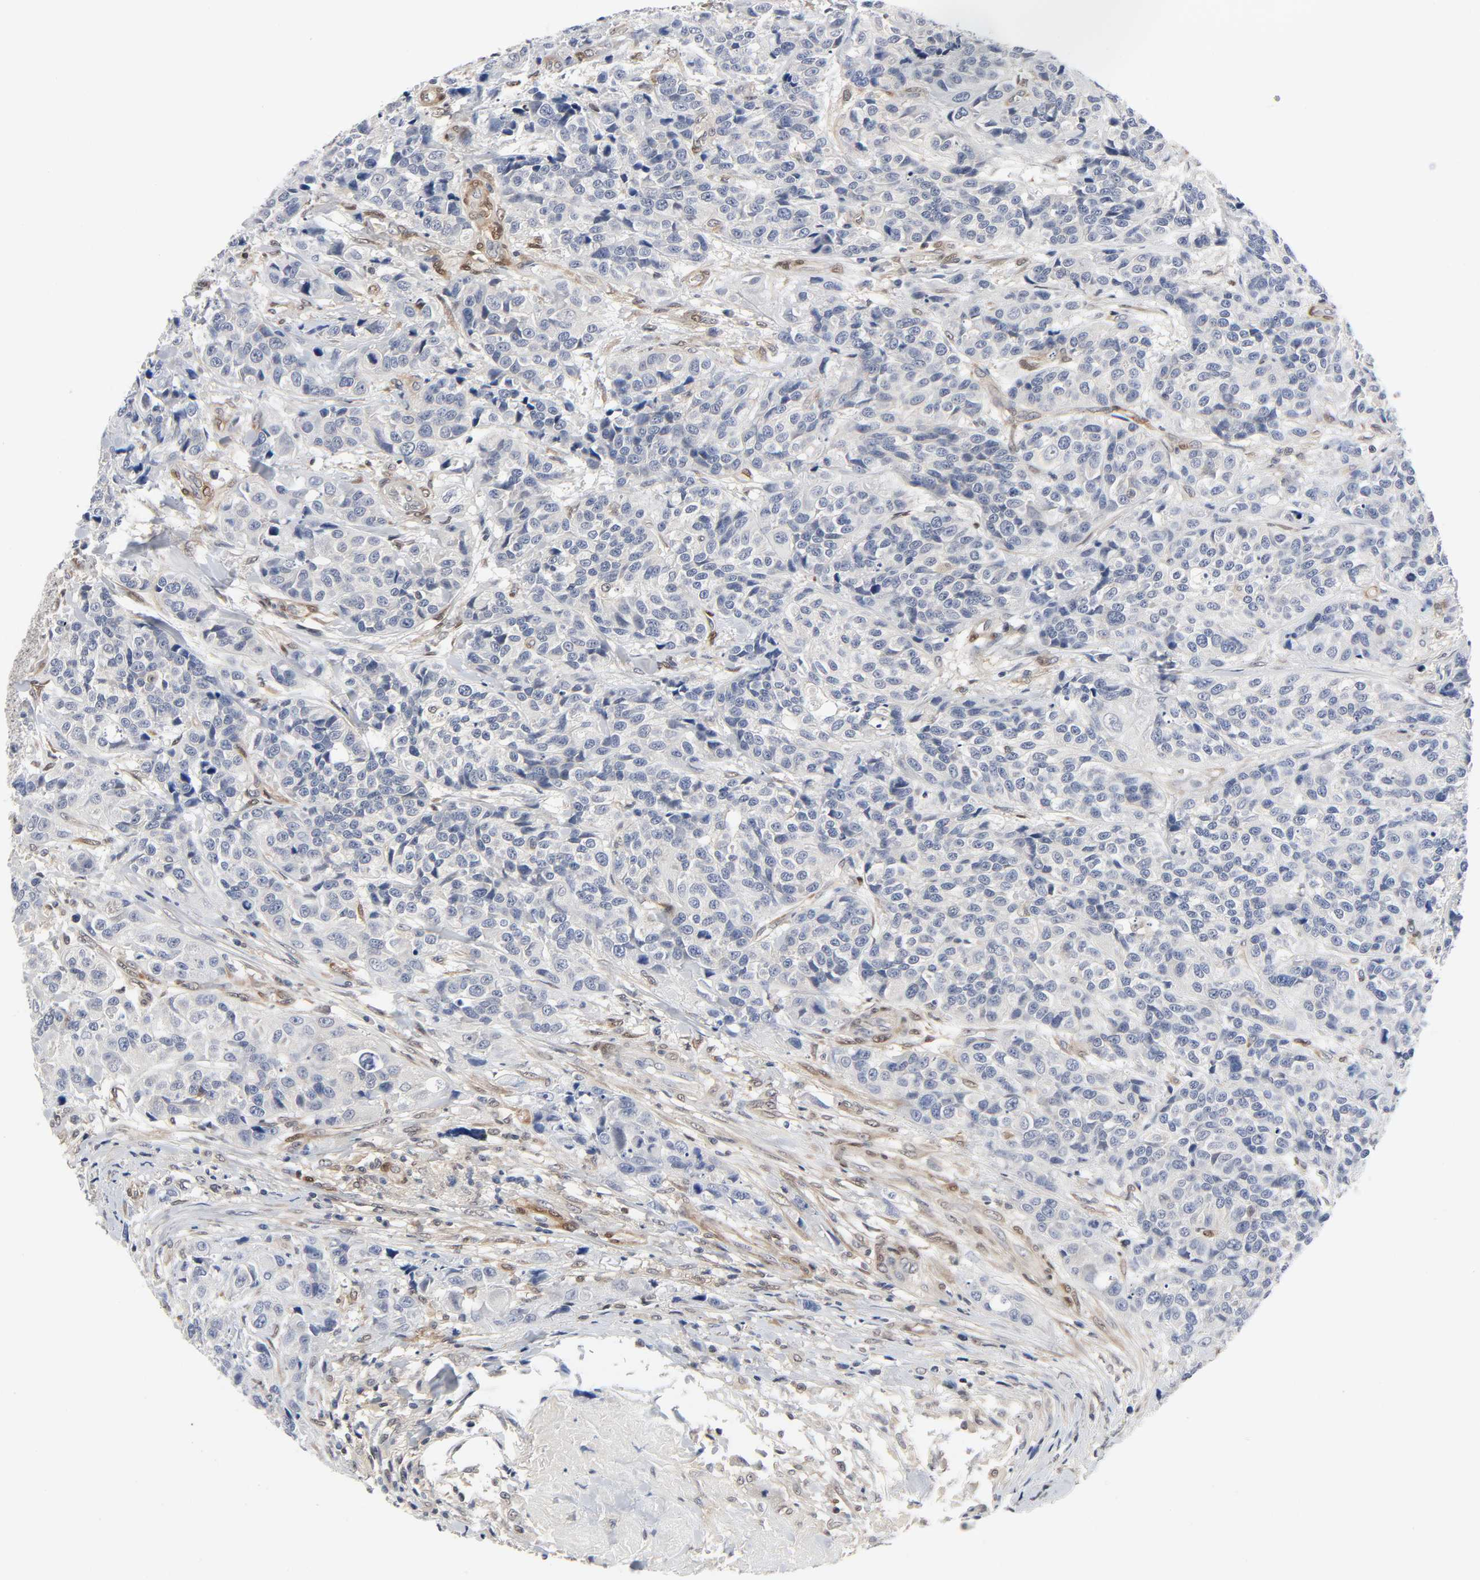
{"staining": {"intensity": "negative", "quantity": "none", "location": "none"}, "tissue": "urothelial cancer", "cell_type": "Tumor cells", "image_type": "cancer", "snomed": [{"axis": "morphology", "description": "Urothelial carcinoma, High grade"}, {"axis": "topography", "description": "Urinary bladder"}], "caption": "Histopathology image shows no significant protein expression in tumor cells of high-grade urothelial carcinoma.", "gene": "PTEN", "patient": {"sex": "female", "age": 81}}